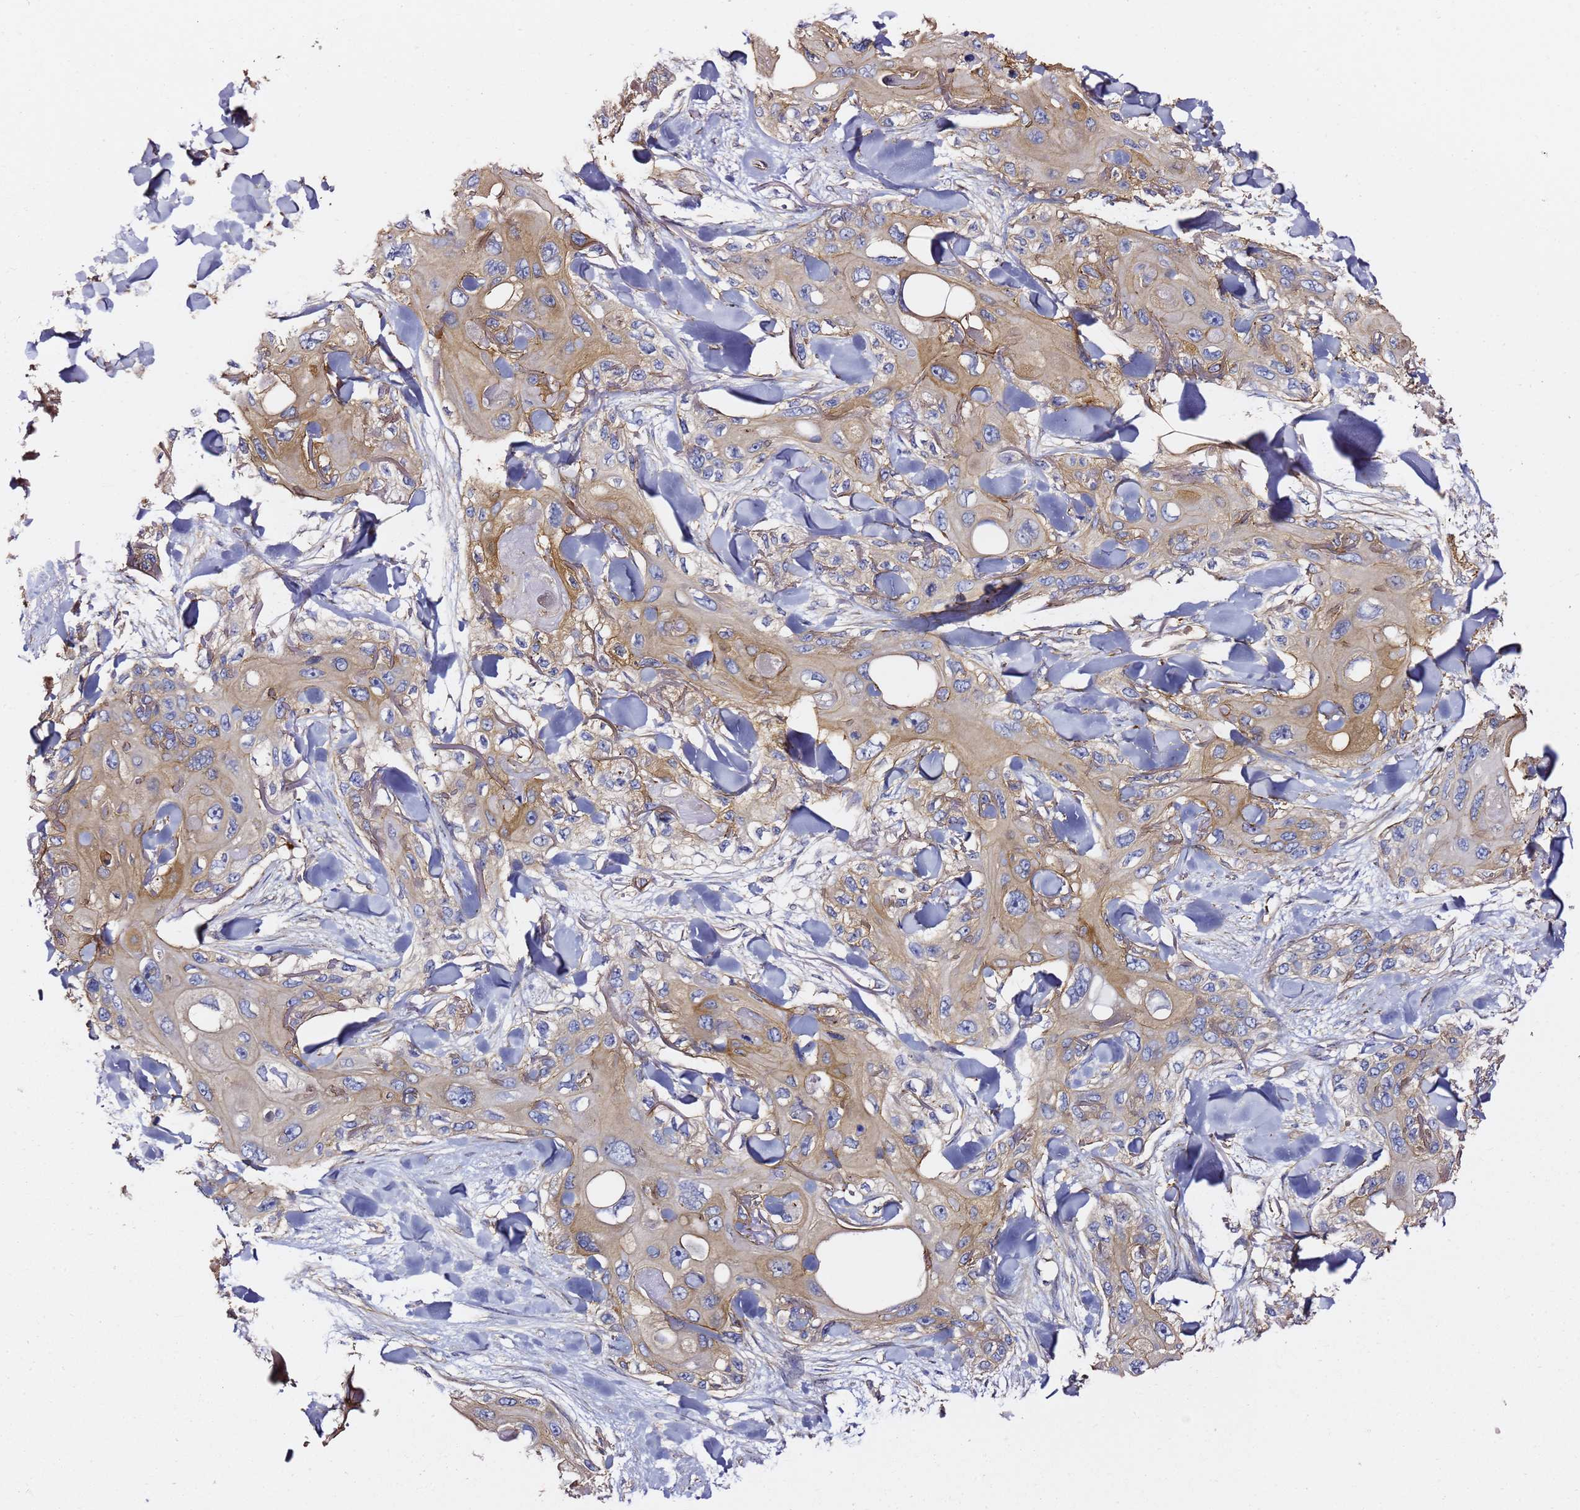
{"staining": {"intensity": "moderate", "quantity": ">75%", "location": "cytoplasmic/membranous"}, "tissue": "skin cancer", "cell_type": "Tumor cells", "image_type": "cancer", "snomed": [{"axis": "morphology", "description": "Normal tissue, NOS"}, {"axis": "morphology", "description": "Squamous cell carcinoma, NOS"}, {"axis": "topography", "description": "Skin"}], "caption": "Human skin cancer stained for a protein (brown) shows moderate cytoplasmic/membranous positive expression in about >75% of tumor cells.", "gene": "ZFP36L2", "patient": {"sex": "male", "age": 72}}